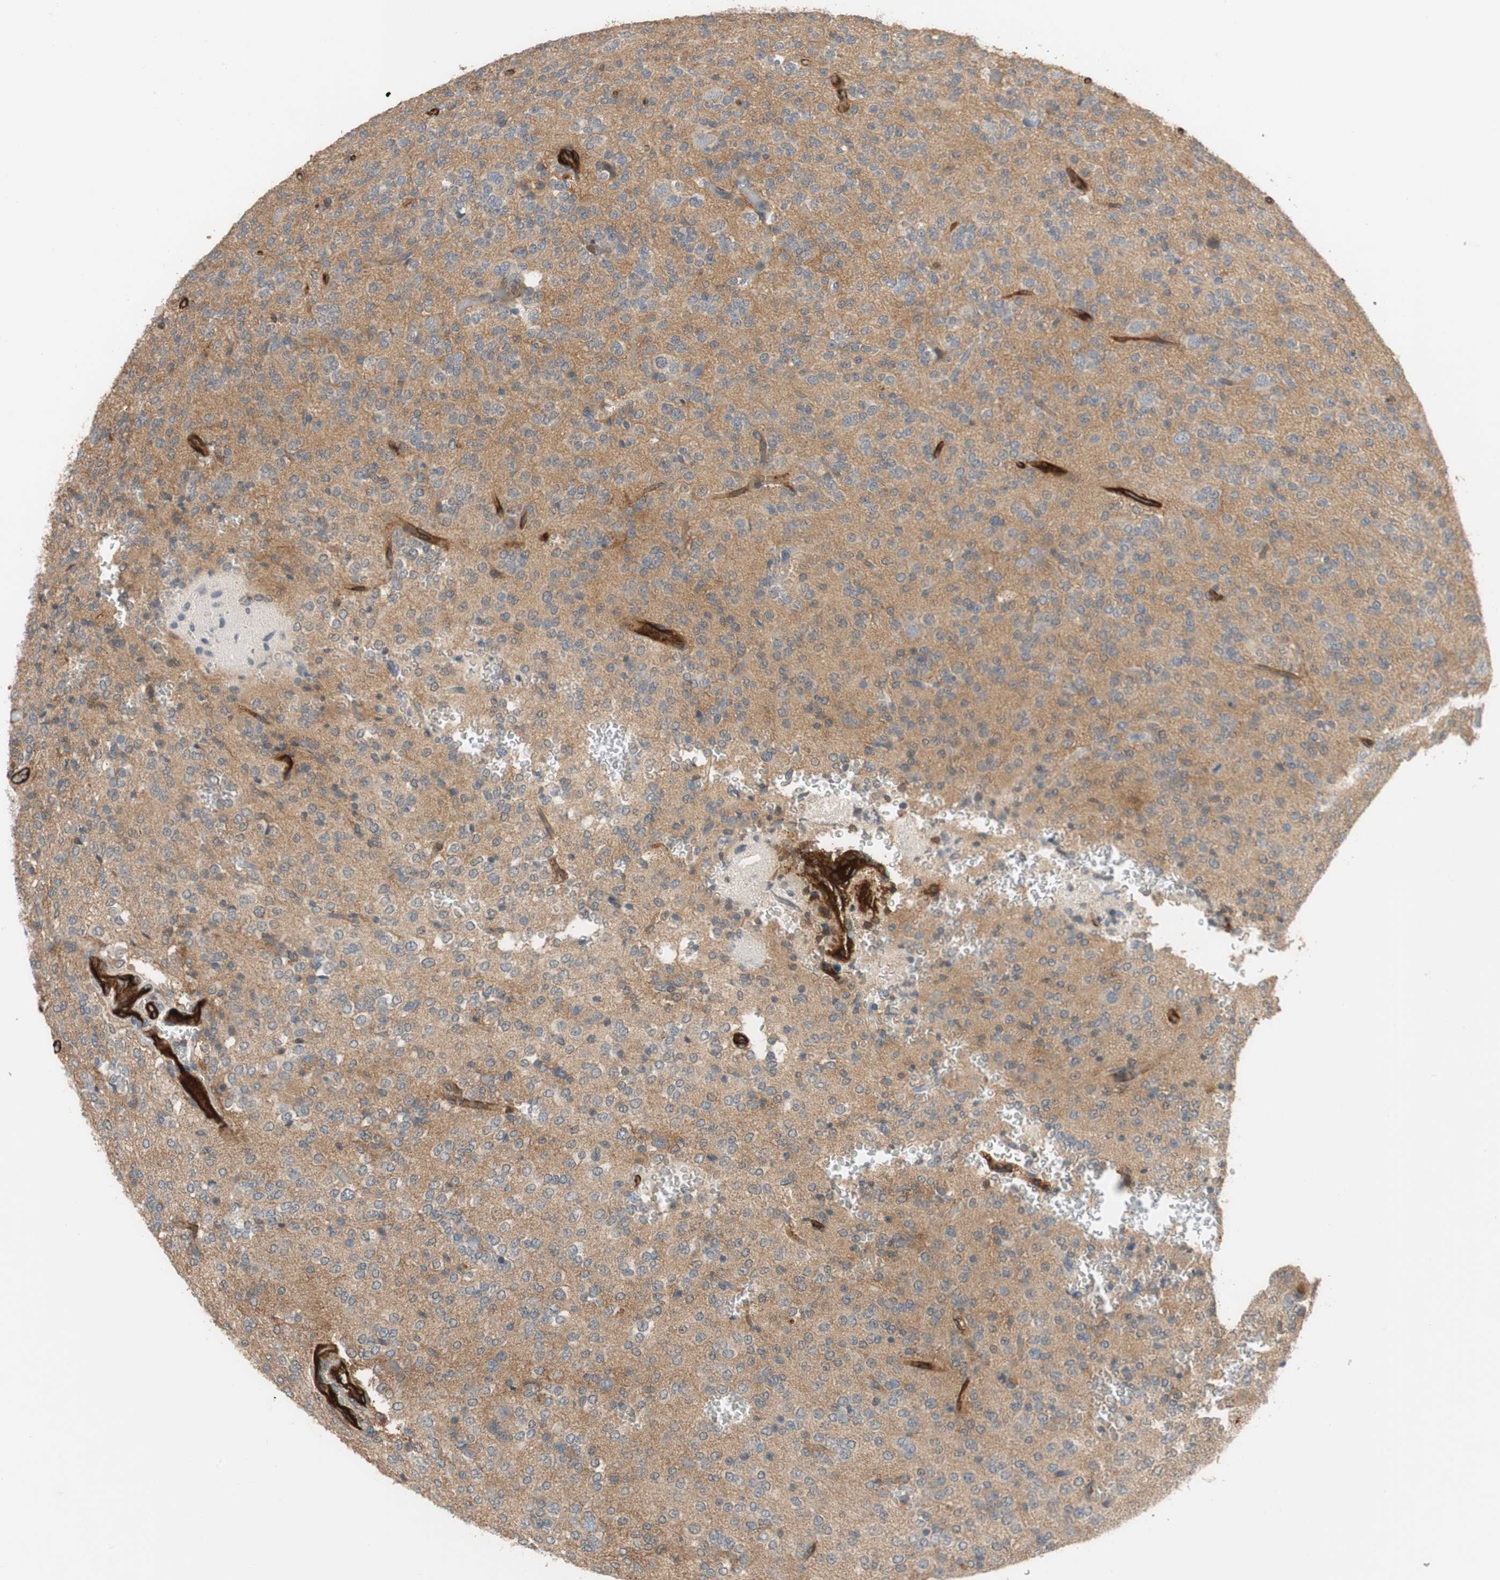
{"staining": {"intensity": "weak", "quantity": "<25%", "location": "cytoplasmic/membranous"}, "tissue": "glioma", "cell_type": "Tumor cells", "image_type": "cancer", "snomed": [{"axis": "morphology", "description": "Glioma, malignant, Low grade"}, {"axis": "topography", "description": "Brain"}], "caption": "IHC image of malignant glioma (low-grade) stained for a protein (brown), which shows no positivity in tumor cells.", "gene": "ALPL", "patient": {"sex": "male", "age": 38}}